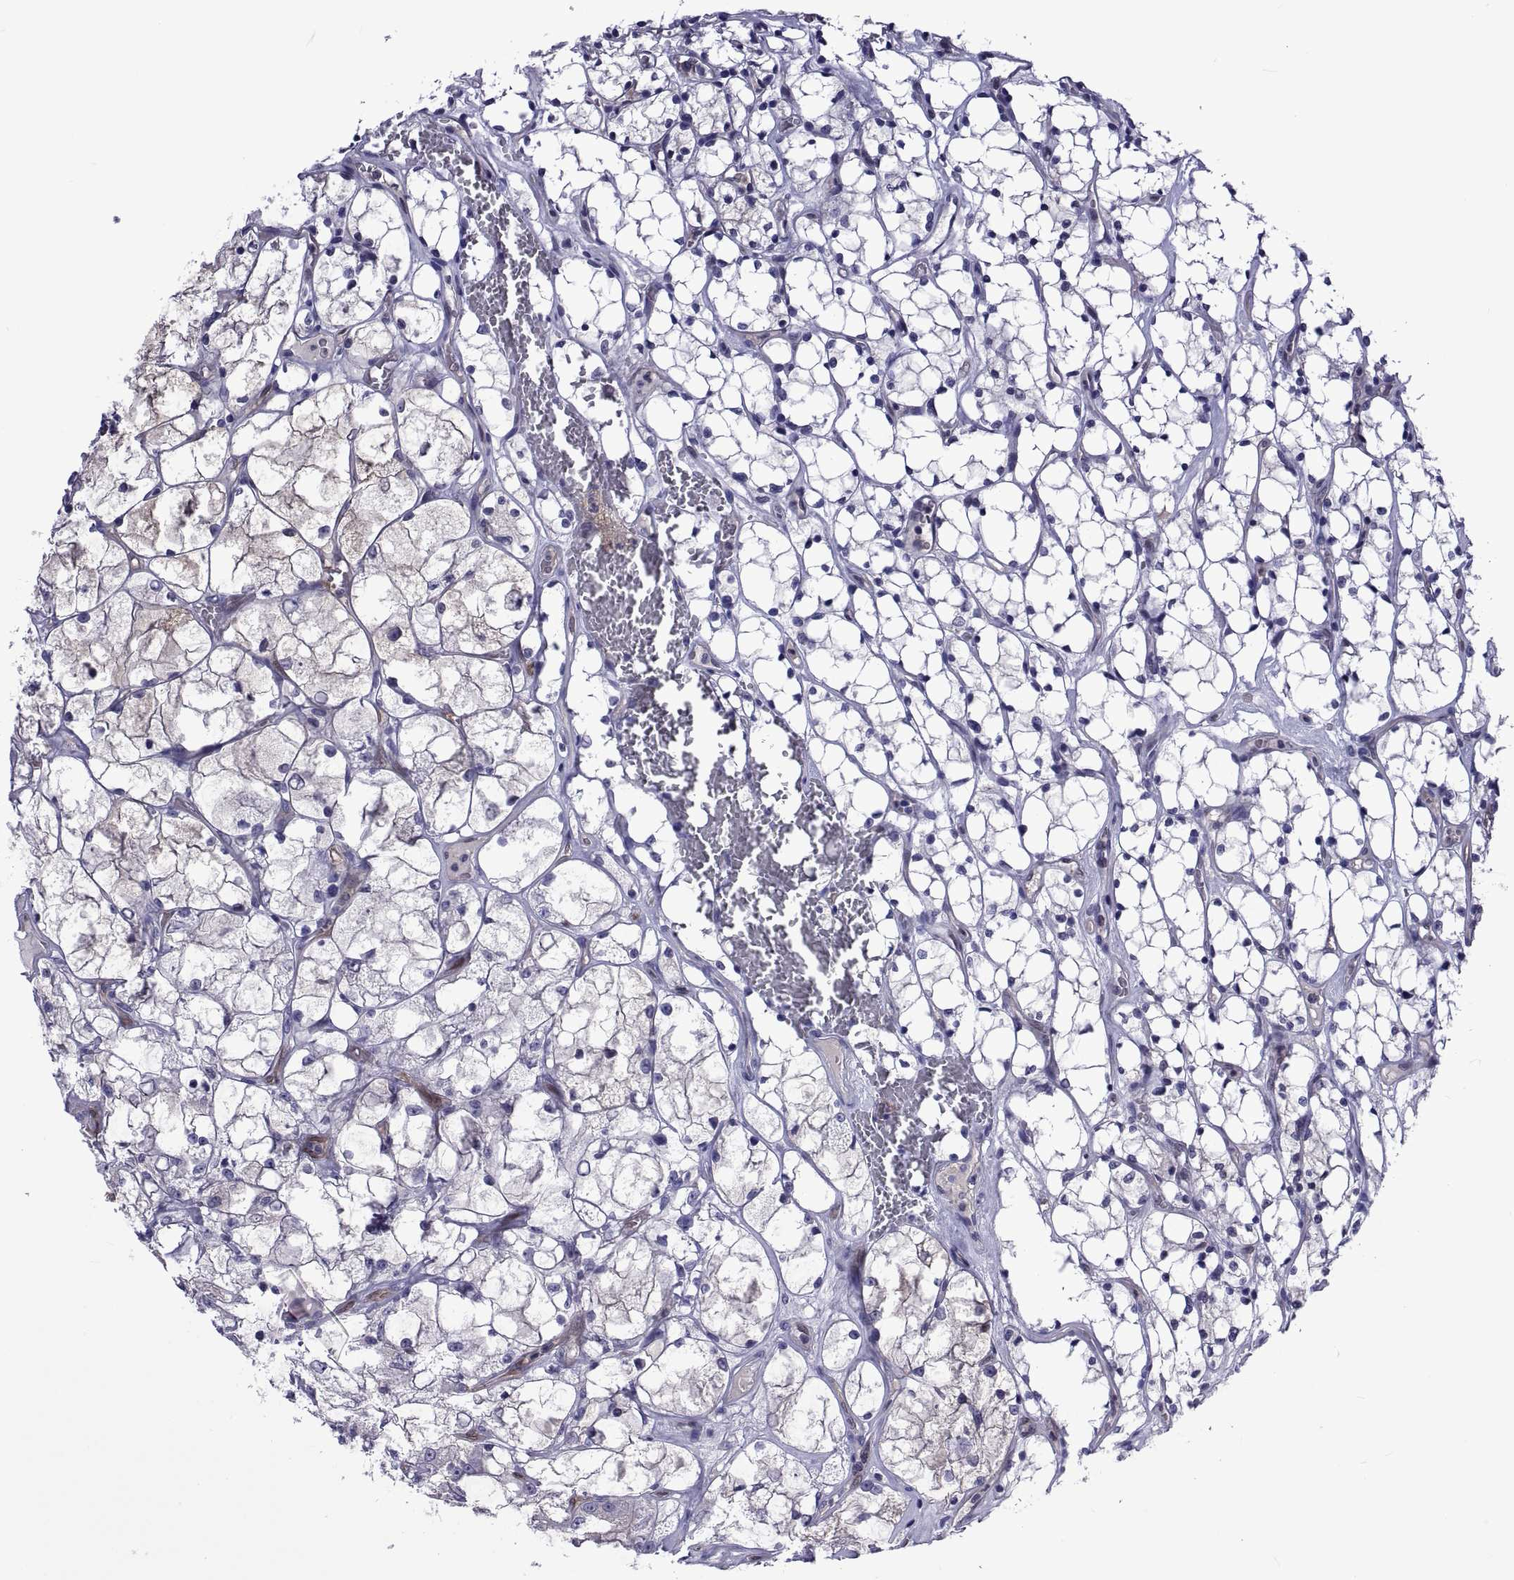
{"staining": {"intensity": "negative", "quantity": "none", "location": "none"}, "tissue": "renal cancer", "cell_type": "Tumor cells", "image_type": "cancer", "snomed": [{"axis": "morphology", "description": "Adenocarcinoma, NOS"}, {"axis": "topography", "description": "Kidney"}], "caption": "Tumor cells are negative for protein expression in human renal cancer (adenocarcinoma).", "gene": "LCN9", "patient": {"sex": "female", "age": 69}}